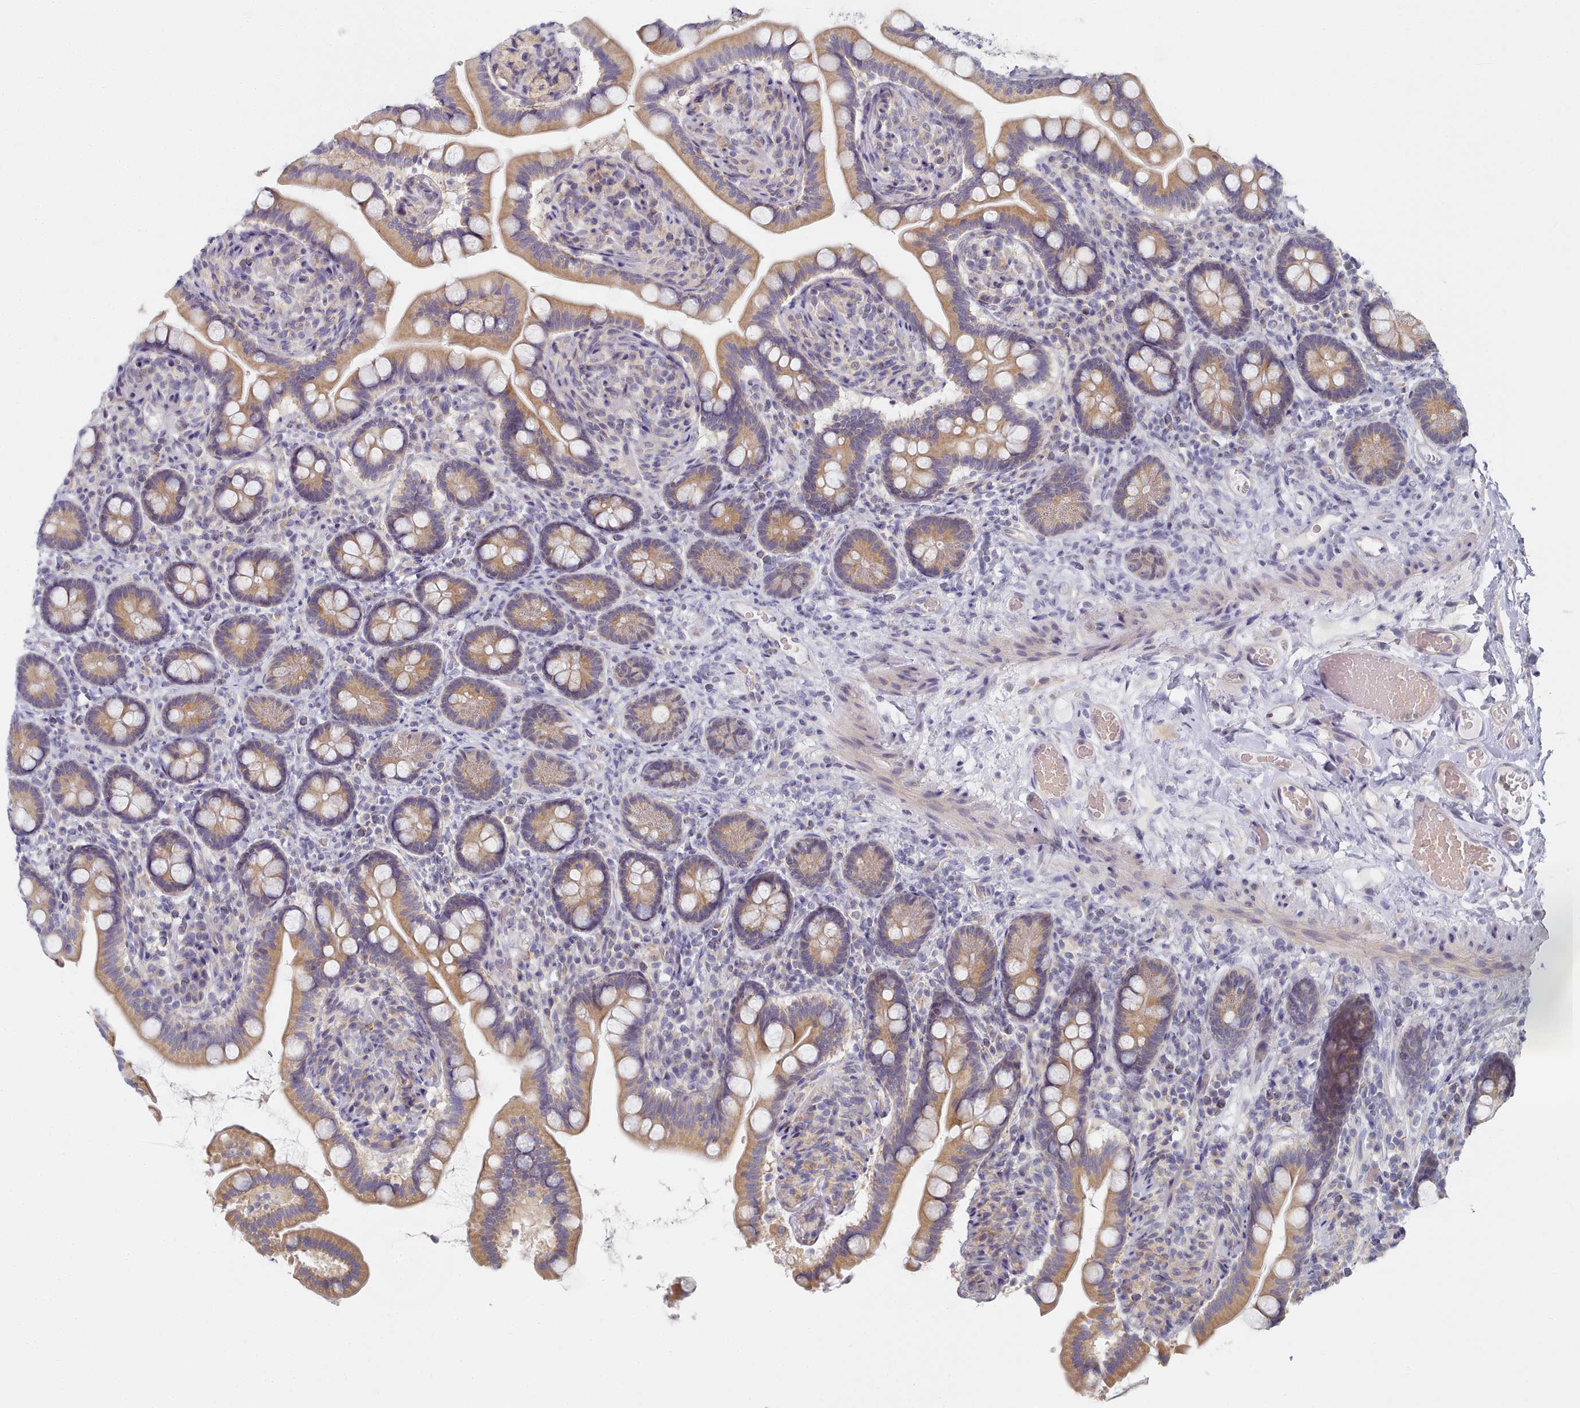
{"staining": {"intensity": "moderate", "quantity": ">75%", "location": "cytoplasmic/membranous"}, "tissue": "small intestine", "cell_type": "Glandular cells", "image_type": "normal", "snomed": [{"axis": "morphology", "description": "Normal tissue, NOS"}, {"axis": "topography", "description": "Small intestine"}], "caption": "IHC of normal small intestine demonstrates medium levels of moderate cytoplasmic/membranous positivity in about >75% of glandular cells.", "gene": "TYW1B", "patient": {"sex": "female", "age": 64}}